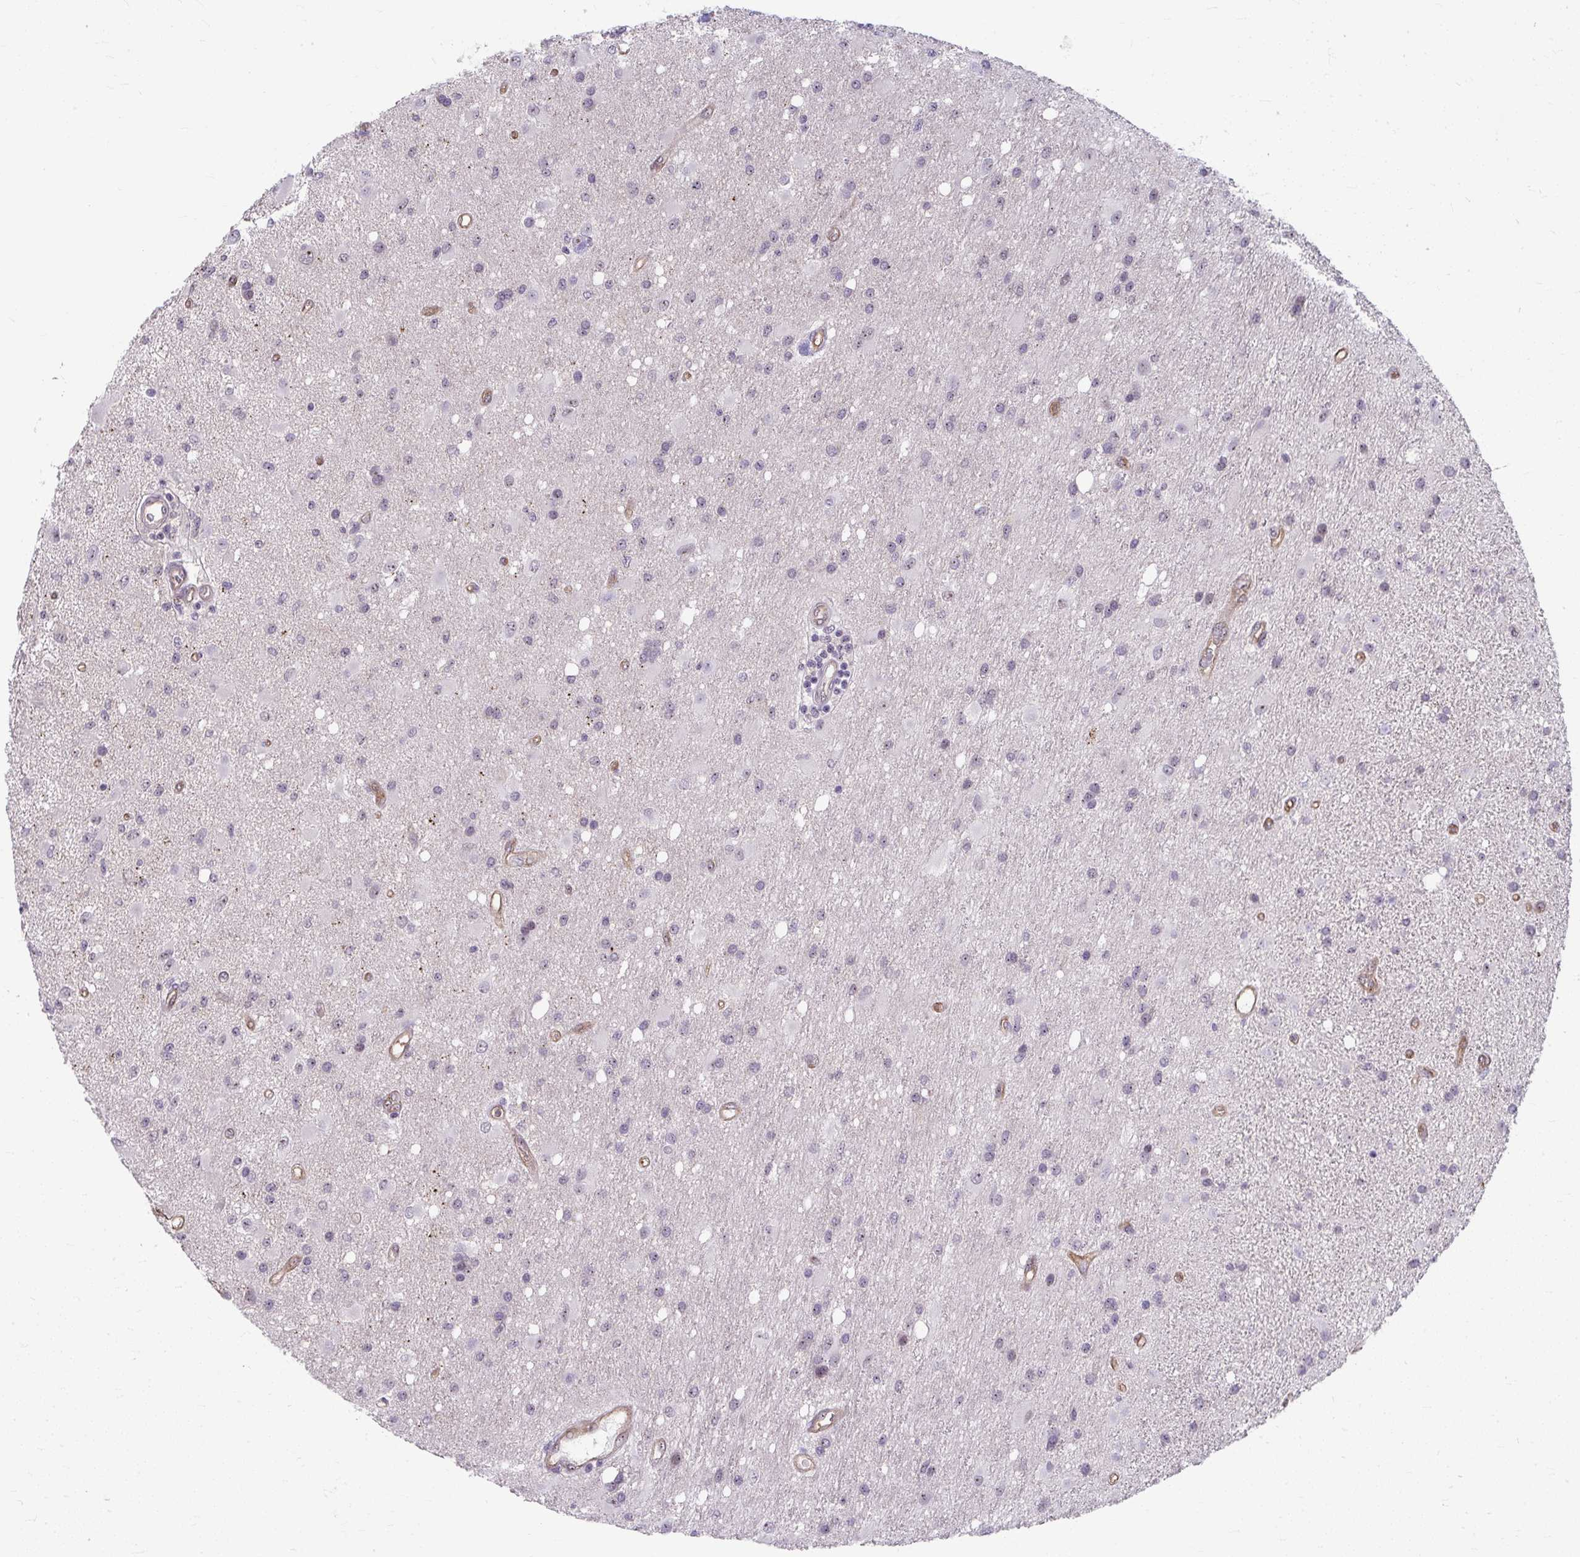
{"staining": {"intensity": "weak", "quantity": "<25%", "location": "nuclear"}, "tissue": "glioma", "cell_type": "Tumor cells", "image_type": "cancer", "snomed": [{"axis": "morphology", "description": "Glioma, malignant, High grade"}, {"axis": "topography", "description": "Brain"}], "caption": "Photomicrograph shows no significant protein positivity in tumor cells of malignant high-grade glioma.", "gene": "MUS81", "patient": {"sex": "male", "age": 67}}